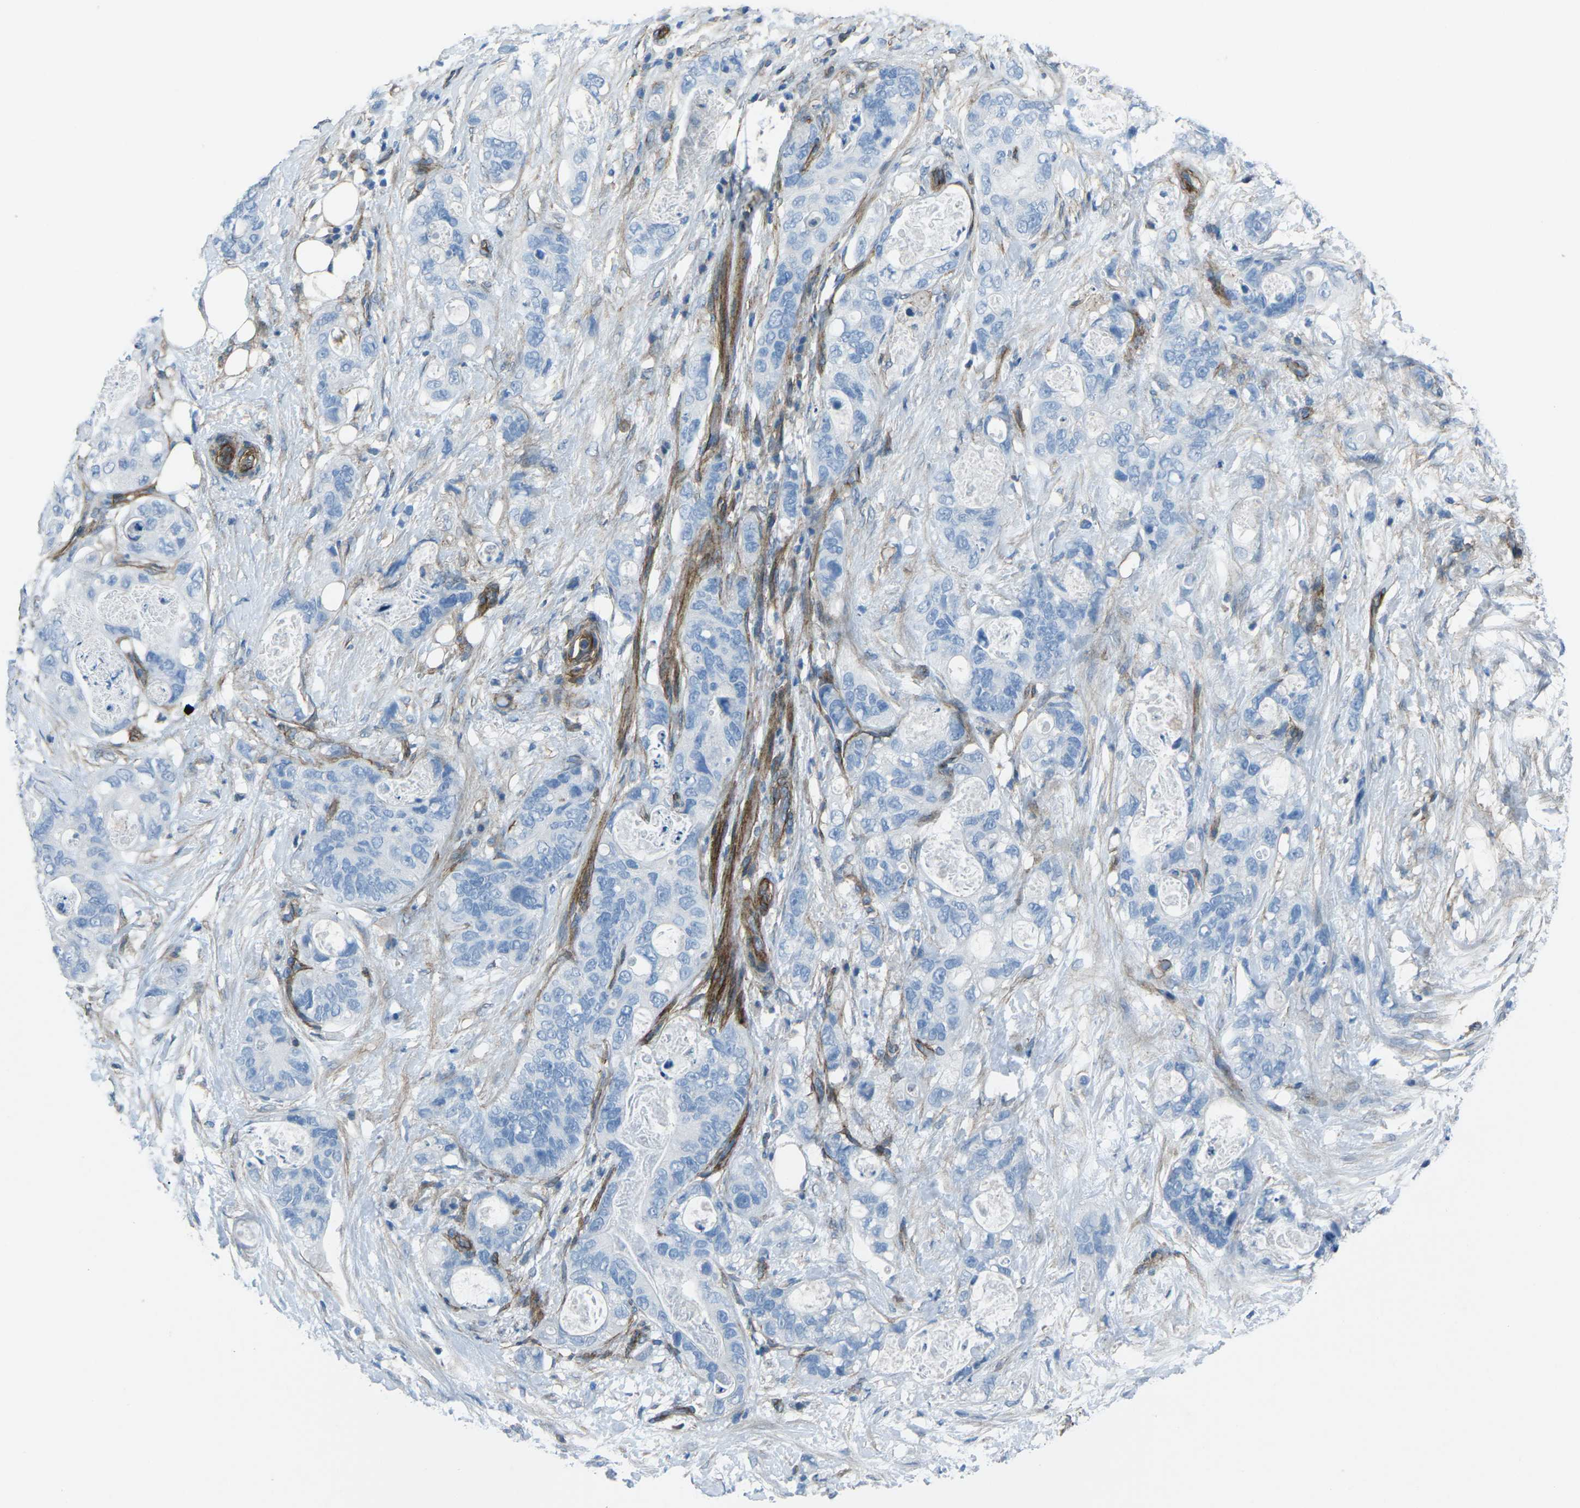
{"staining": {"intensity": "negative", "quantity": "none", "location": "none"}, "tissue": "stomach cancer", "cell_type": "Tumor cells", "image_type": "cancer", "snomed": [{"axis": "morphology", "description": "Adenocarcinoma, NOS"}, {"axis": "topography", "description": "Stomach"}], "caption": "An IHC photomicrograph of adenocarcinoma (stomach) is shown. There is no staining in tumor cells of adenocarcinoma (stomach).", "gene": "UTRN", "patient": {"sex": "female", "age": 89}}